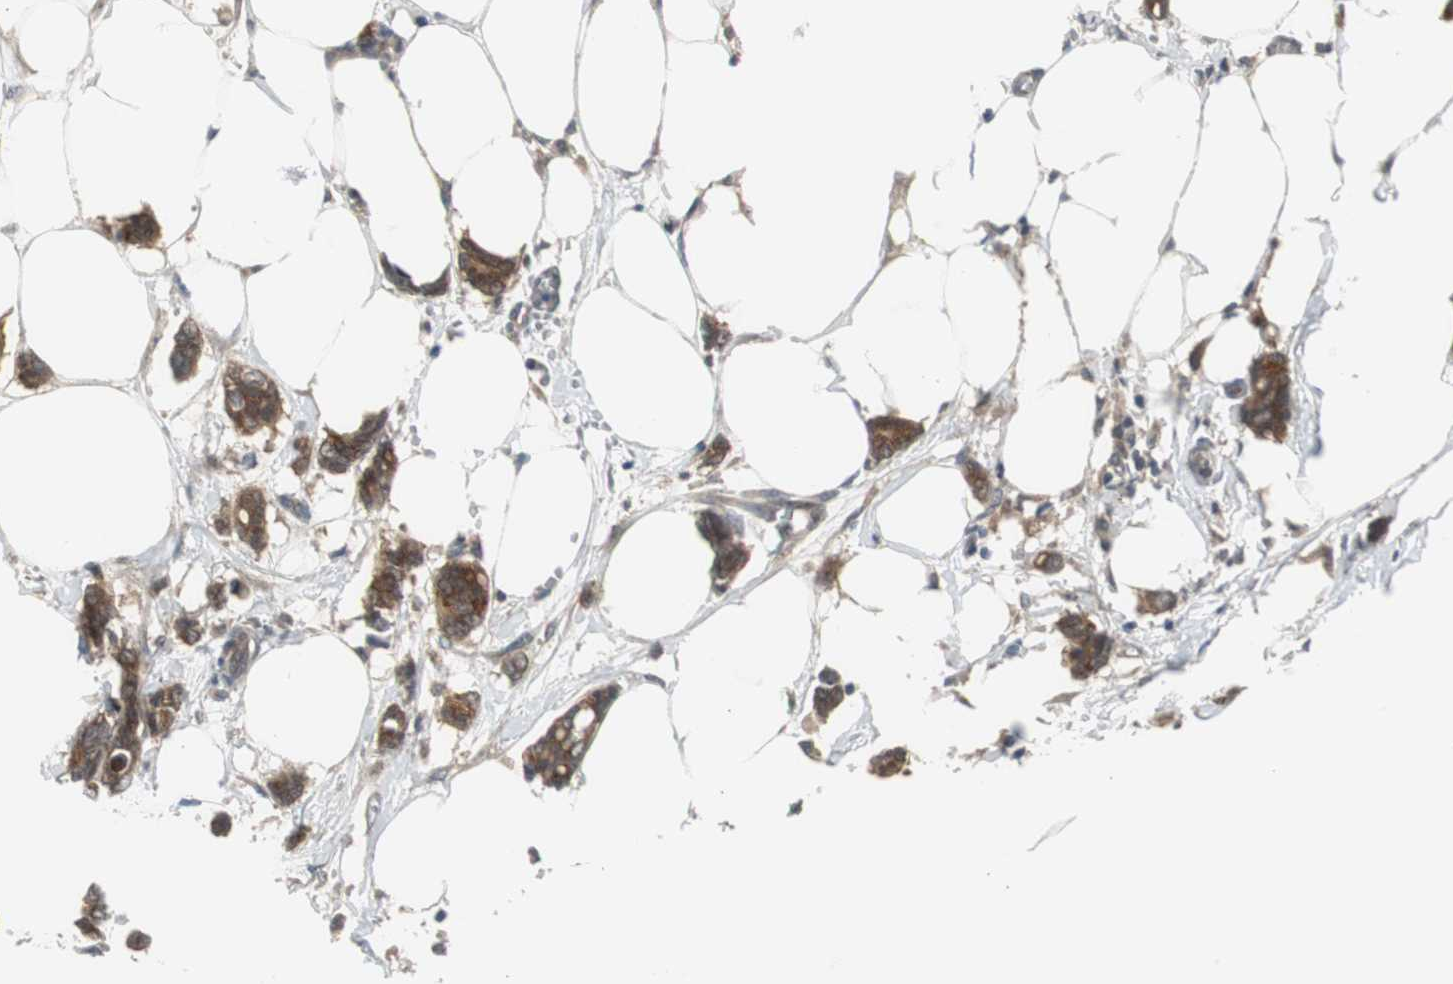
{"staining": {"intensity": "strong", "quantity": ">75%", "location": "cytoplasmic/membranous"}, "tissue": "breast cancer", "cell_type": "Tumor cells", "image_type": "cancer", "snomed": [{"axis": "morphology", "description": "Duct carcinoma"}, {"axis": "topography", "description": "Breast"}], "caption": "Breast cancer stained with a brown dye reveals strong cytoplasmic/membranous positive positivity in about >75% of tumor cells.", "gene": "PLAA", "patient": {"sex": "female", "age": 84}}